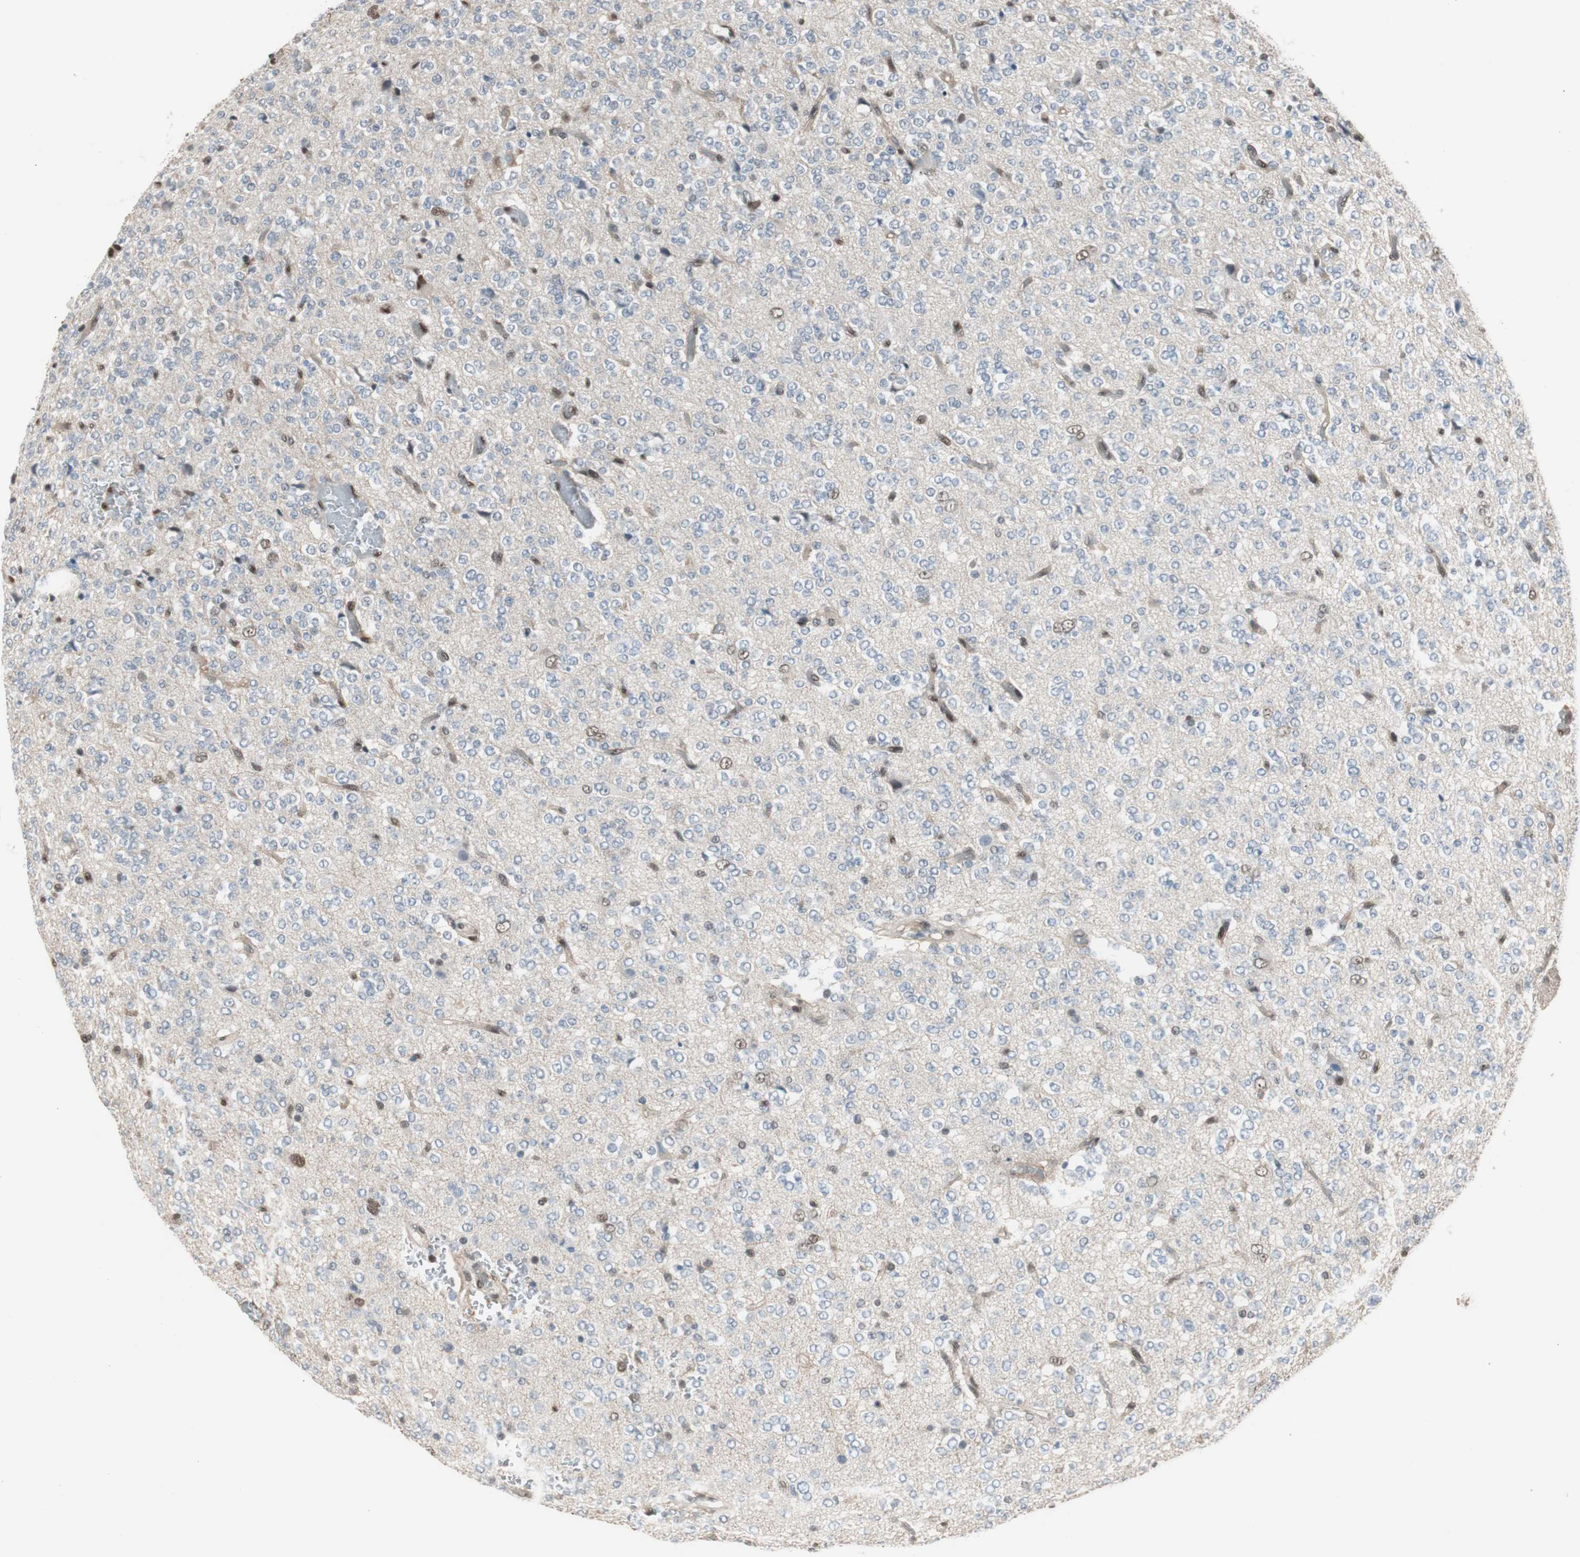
{"staining": {"intensity": "weak", "quantity": "<25%", "location": "nuclear"}, "tissue": "glioma", "cell_type": "Tumor cells", "image_type": "cancer", "snomed": [{"axis": "morphology", "description": "Glioma, malignant, Low grade"}, {"axis": "topography", "description": "Brain"}], "caption": "This photomicrograph is of glioma stained with IHC to label a protein in brown with the nuclei are counter-stained blue. There is no staining in tumor cells.", "gene": "PML", "patient": {"sex": "male", "age": 38}}